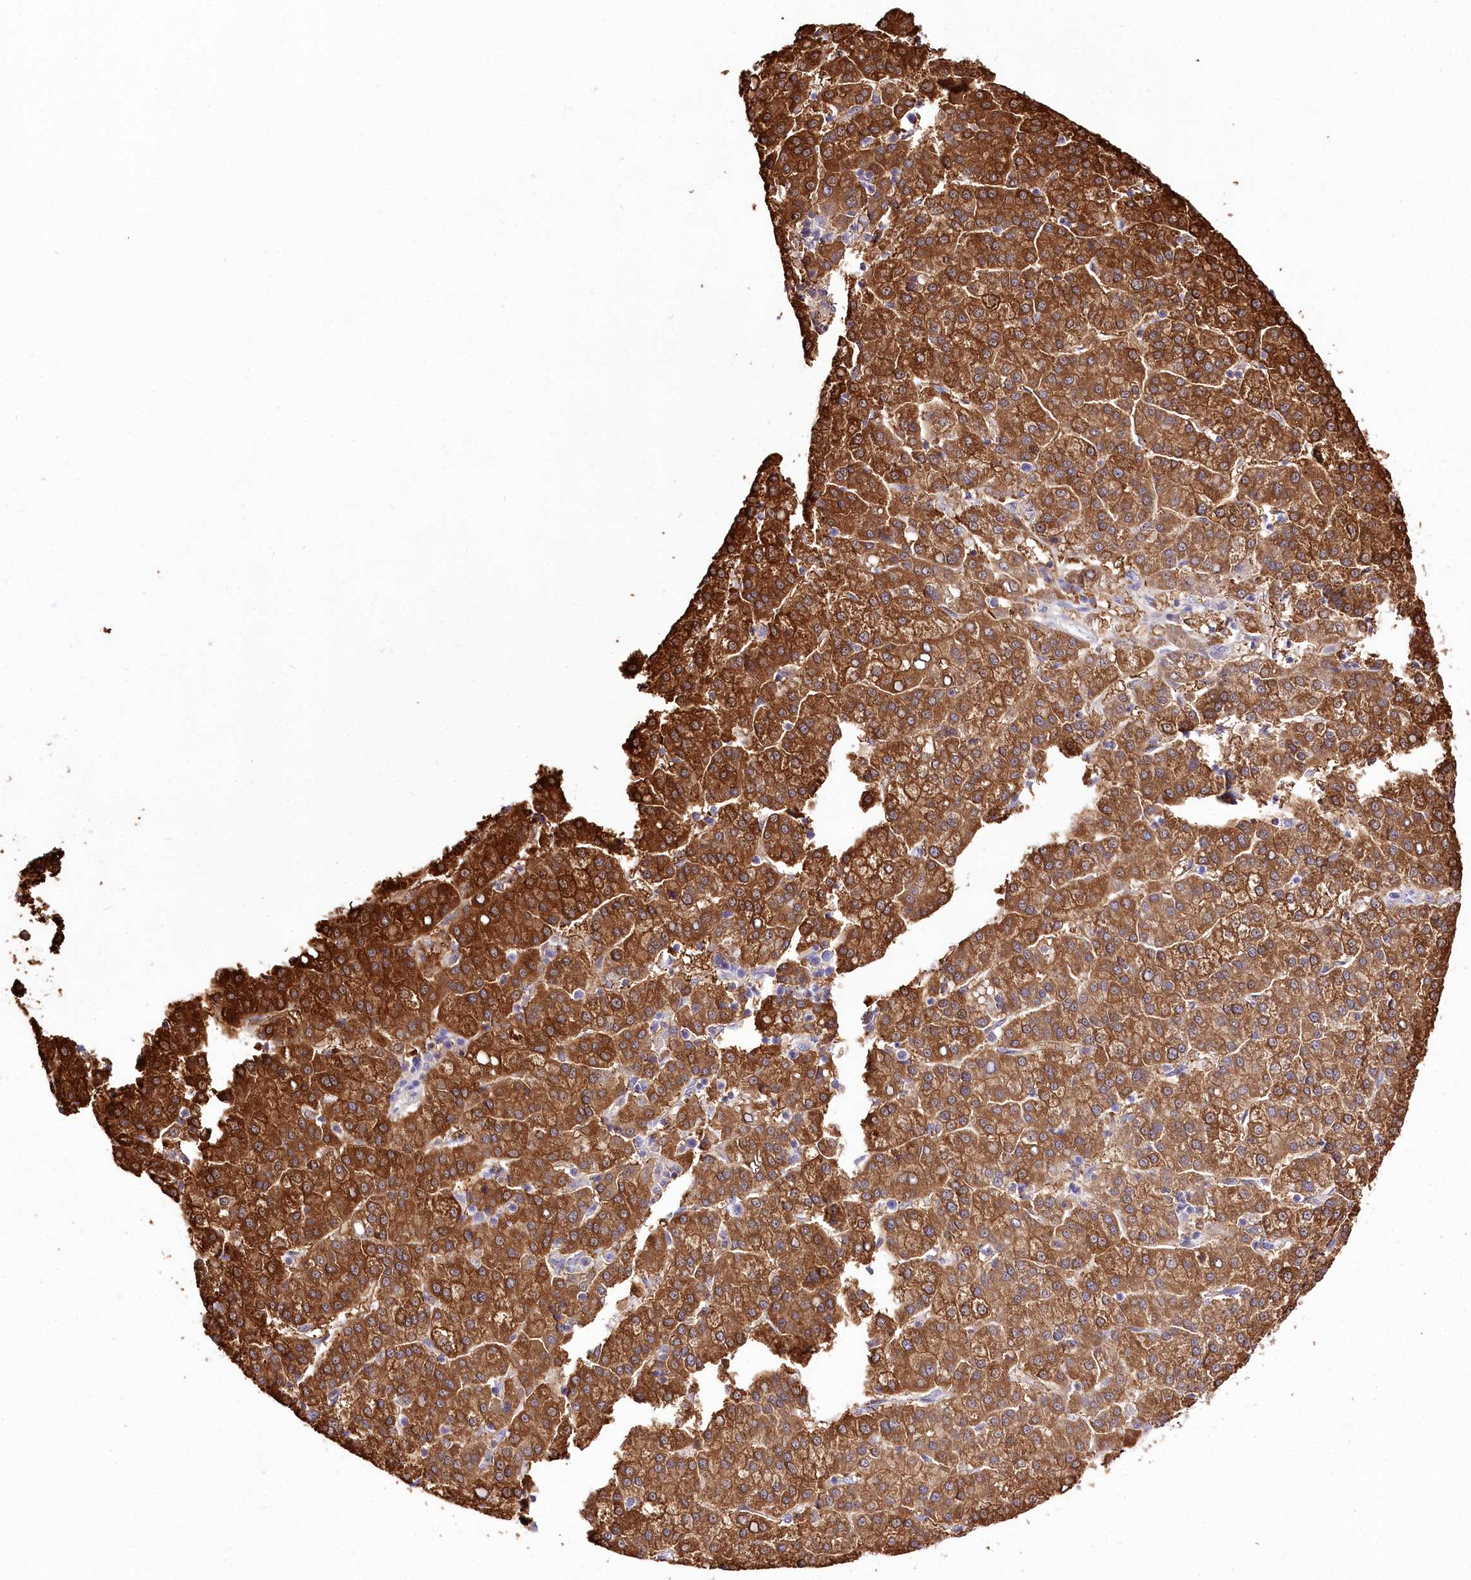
{"staining": {"intensity": "strong", "quantity": ">75%", "location": "cytoplasmic/membranous"}, "tissue": "liver cancer", "cell_type": "Tumor cells", "image_type": "cancer", "snomed": [{"axis": "morphology", "description": "Carcinoma, Hepatocellular, NOS"}, {"axis": "topography", "description": "Liver"}], "caption": "Human liver cancer stained with a brown dye demonstrates strong cytoplasmic/membranous positive staining in about >75% of tumor cells.", "gene": "UGP2", "patient": {"sex": "female", "age": 58}}